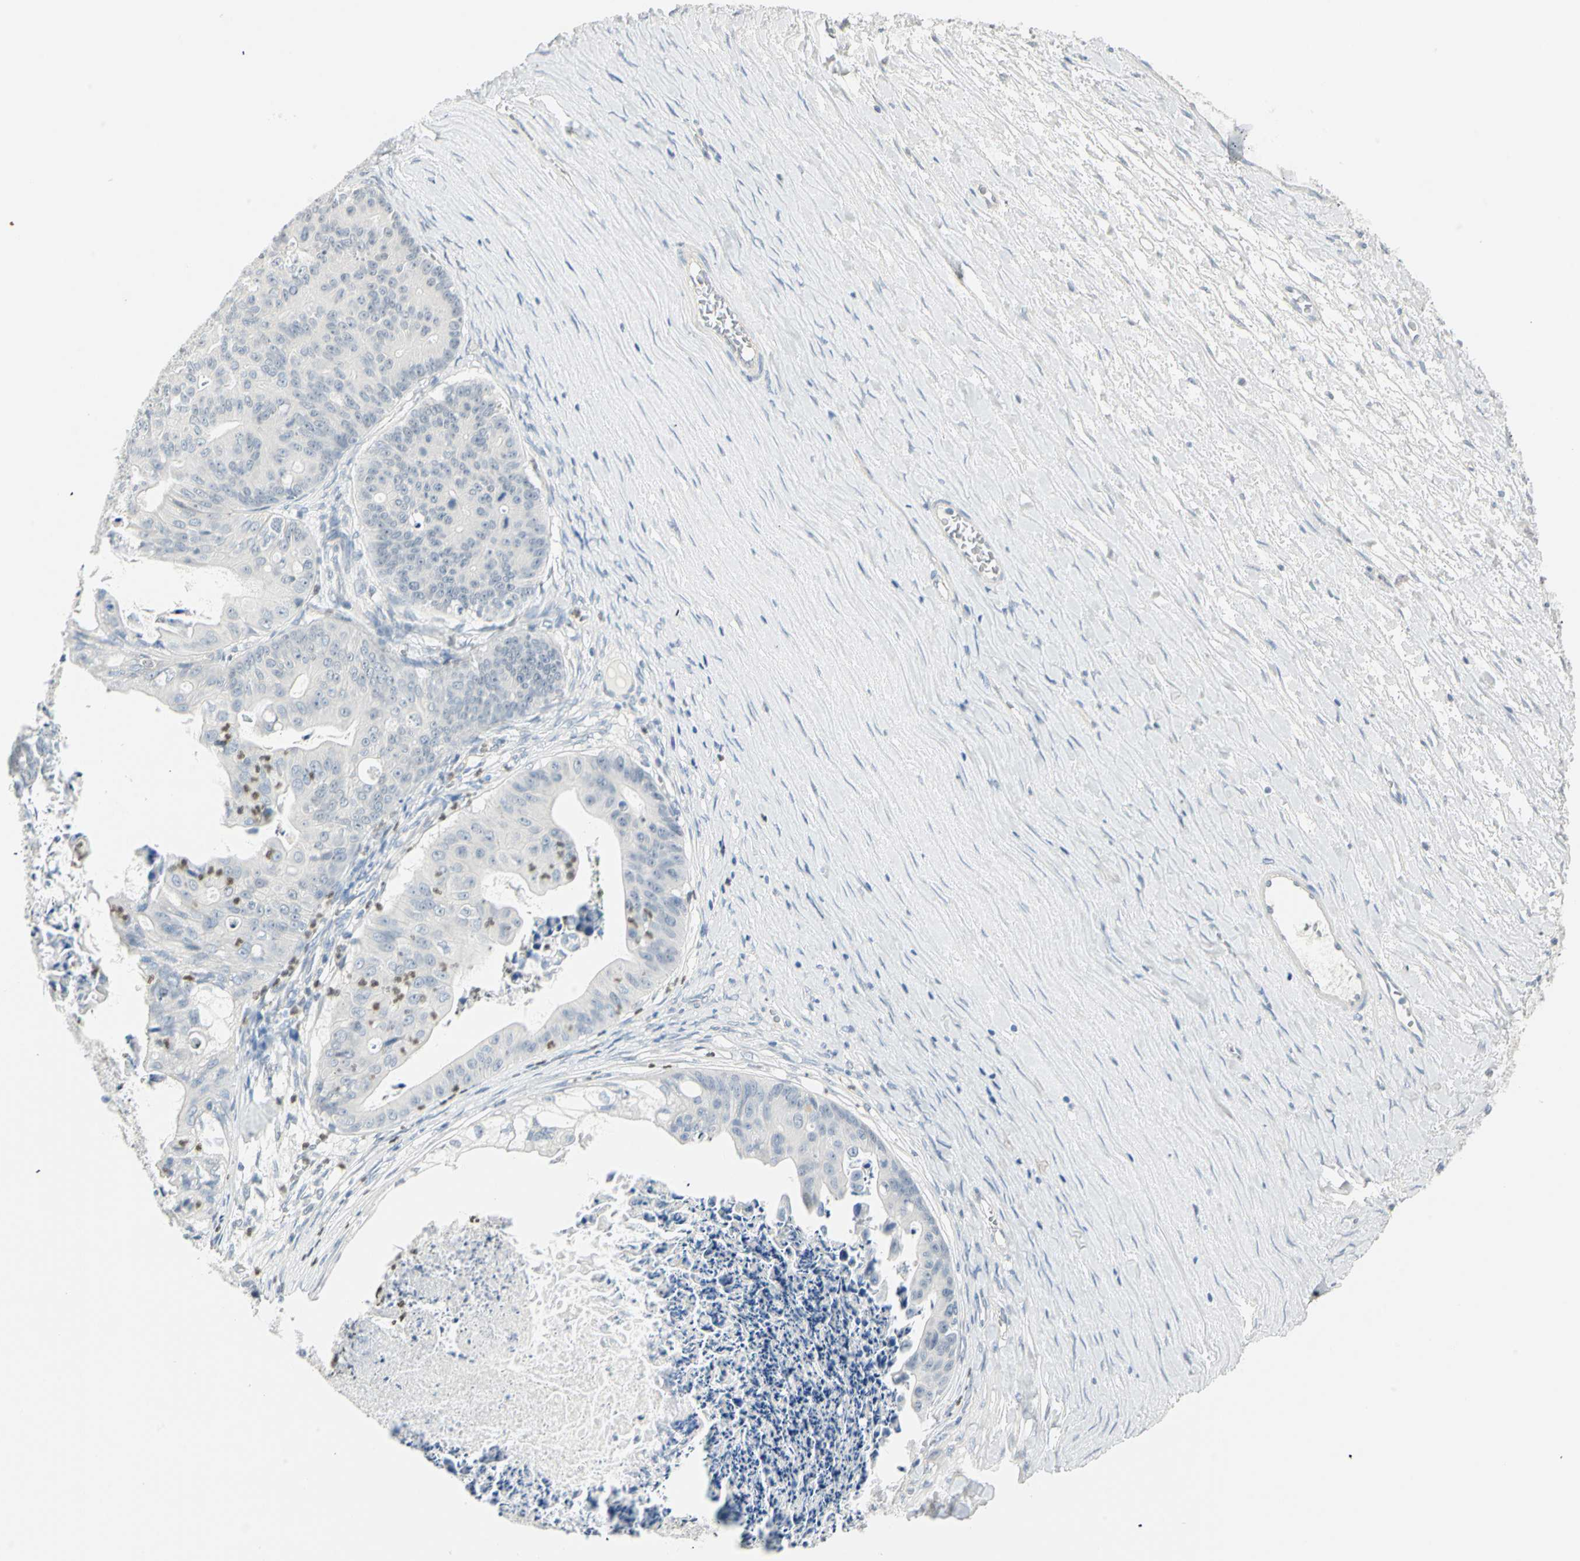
{"staining": {"intensity": "negative", "quantity": "none", "location": "none"}, "tissue": "ovarian cancer", "cell_type": "Tumor cells", "image_type": "cancer", "snomed": [{"axis": "morphology", "description": "Cystadenocarcinoma, mucinous, NOS"}, {"axis": "topography", "description": "Ovary"}], "caption": "Ovarian cancer (mucinous cystadenocarcinoma) was stained to show a protein in brown. There is no significant expression in tumor cells.", "gene": "MLLT10", "patient": {"sex": "female", "age": 37}}